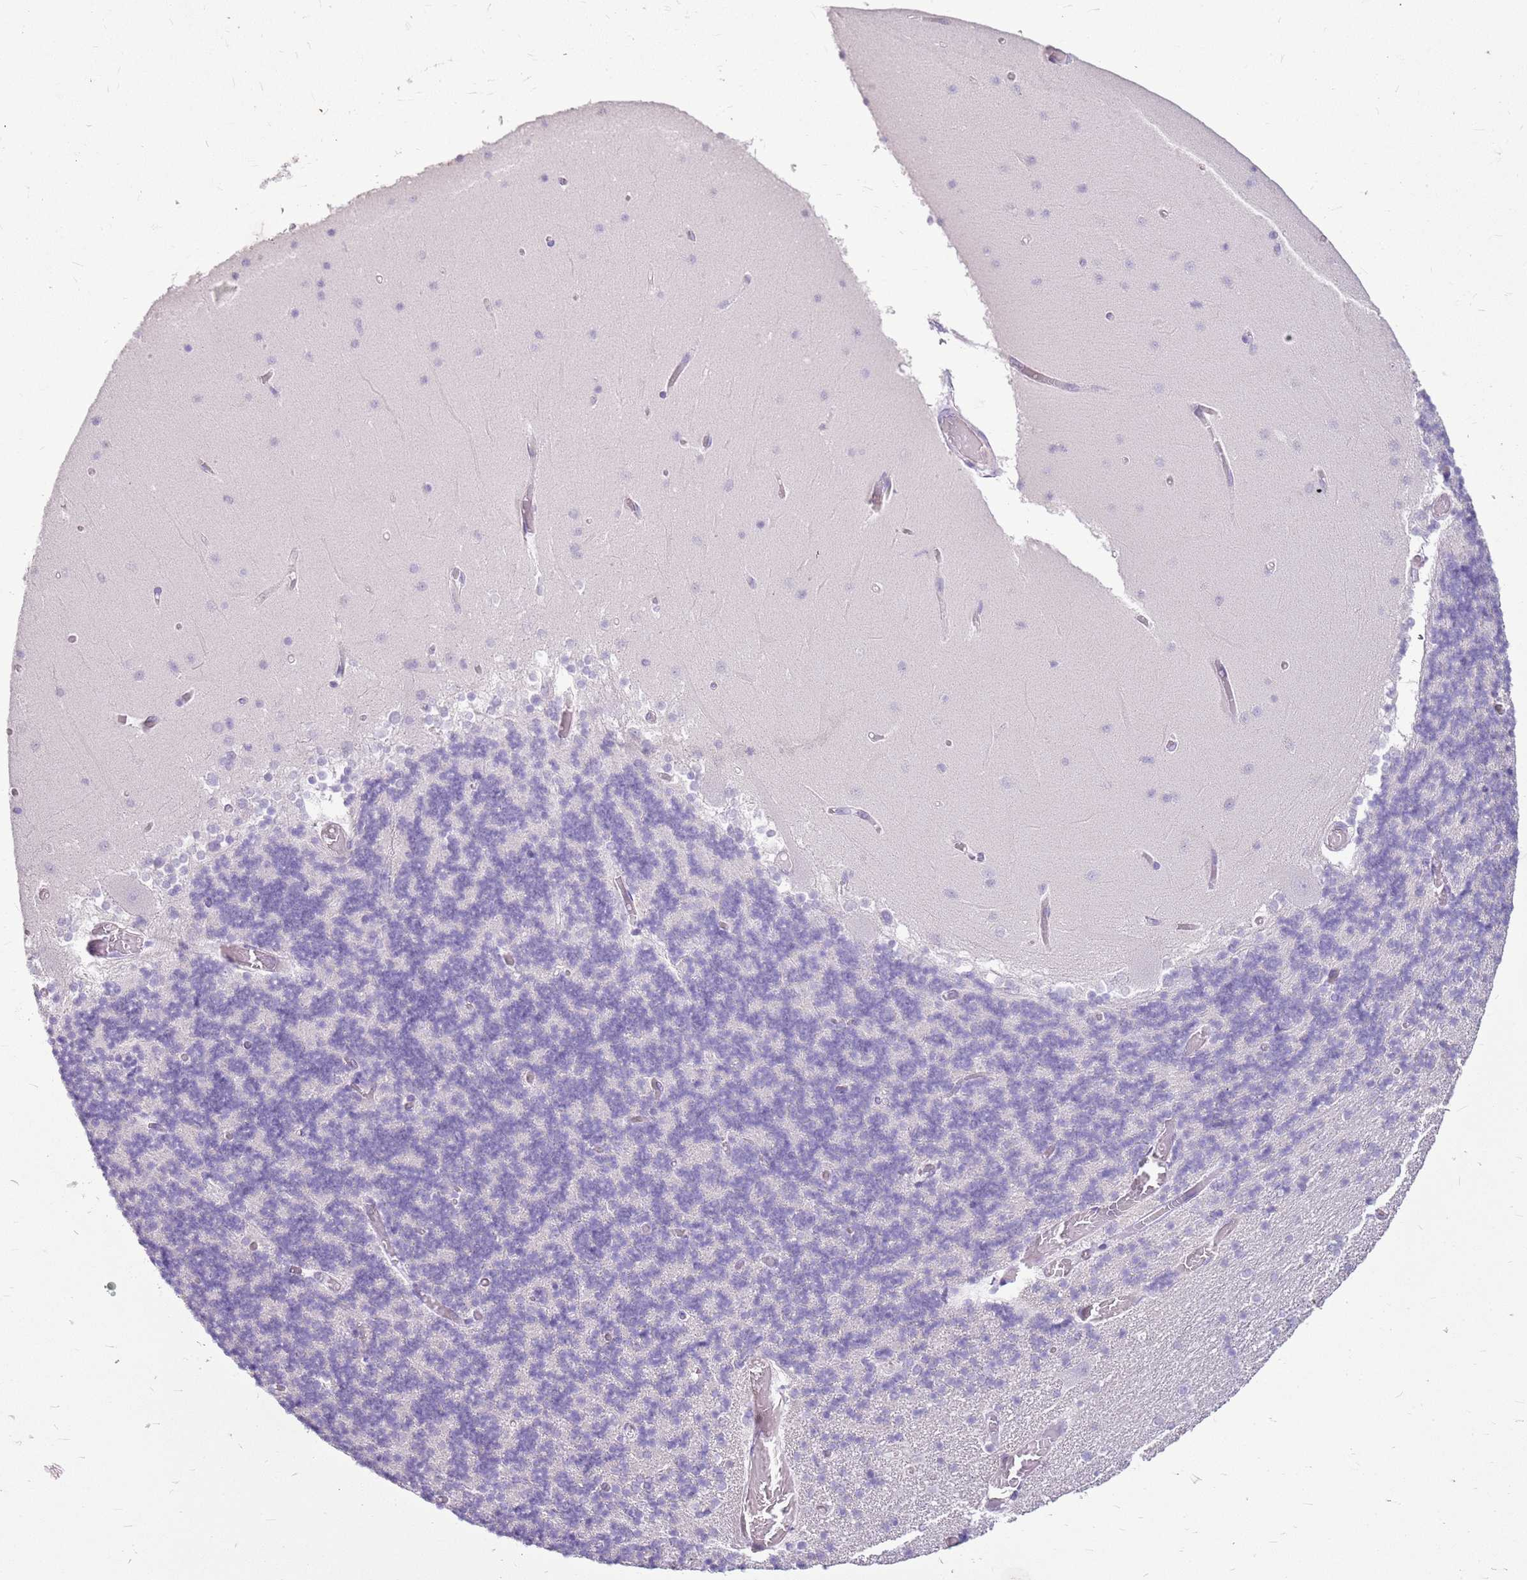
{"staining": {"intensity": "negative", "quantity": "none", "location": "none"}, "tissue": "cerebellum", "cell_type": "Cells in granular layer", "image_type": "normal", "snomed": [{"axis": "morphology", "description": "Normal tissue, NOS"}, {"axis": "topography", "description": "Cerebellum"}], "caption": "High magnification brightfield microscopy of unremarkable cerebellum stained with DAB (brown) and counterstained with hematoxylin (blue): cells in granular layer show no significant staining. (Brightfield microscopy of DAB (3,3'-diaminobenzidine) IHC at high magnification).", "gene": "SULT1E1", "patient": {"sex": "female", "age": 28}}